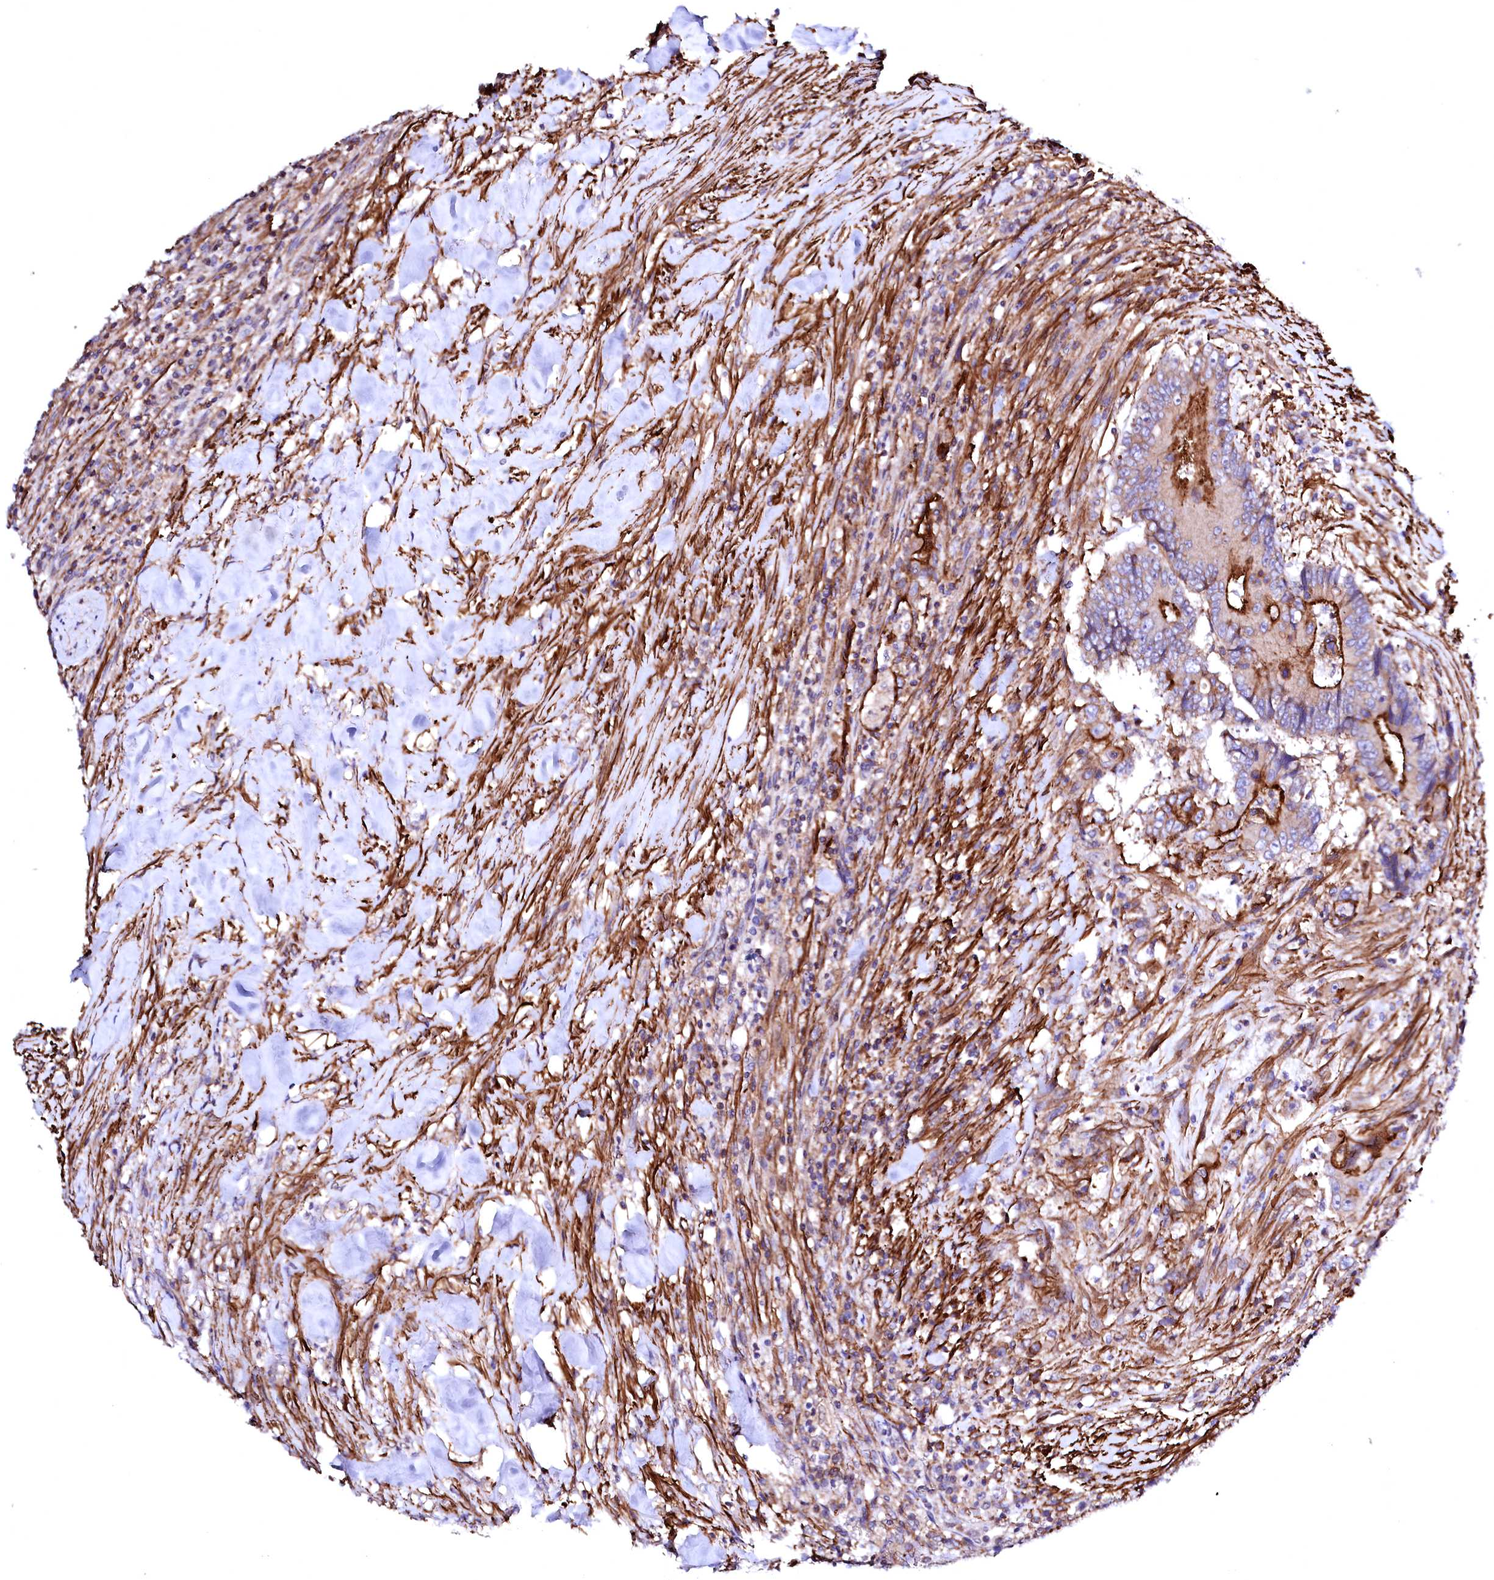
{"staining": {"intensity": "strong", "quantity": ">75%", "location": "cytoplasmic/membranous"}, "tissue": "colorectal cancer", "cell_type": "Tumor cells", "image_type": "cancer", "snomed": [{"axis": "morphology", "description": "Adenocarcinoma, NOS"}, {"axis": "topography", "description": "Colon"}], "caption": "This image demonstrates IHC staining of colorectal adenocarcinoma, with high strong cytoplasmic/membranous positivity in approximately >75% of tumor cells.", "gene": "GPR176", "patient": {"sex": "male", "age": 83}}